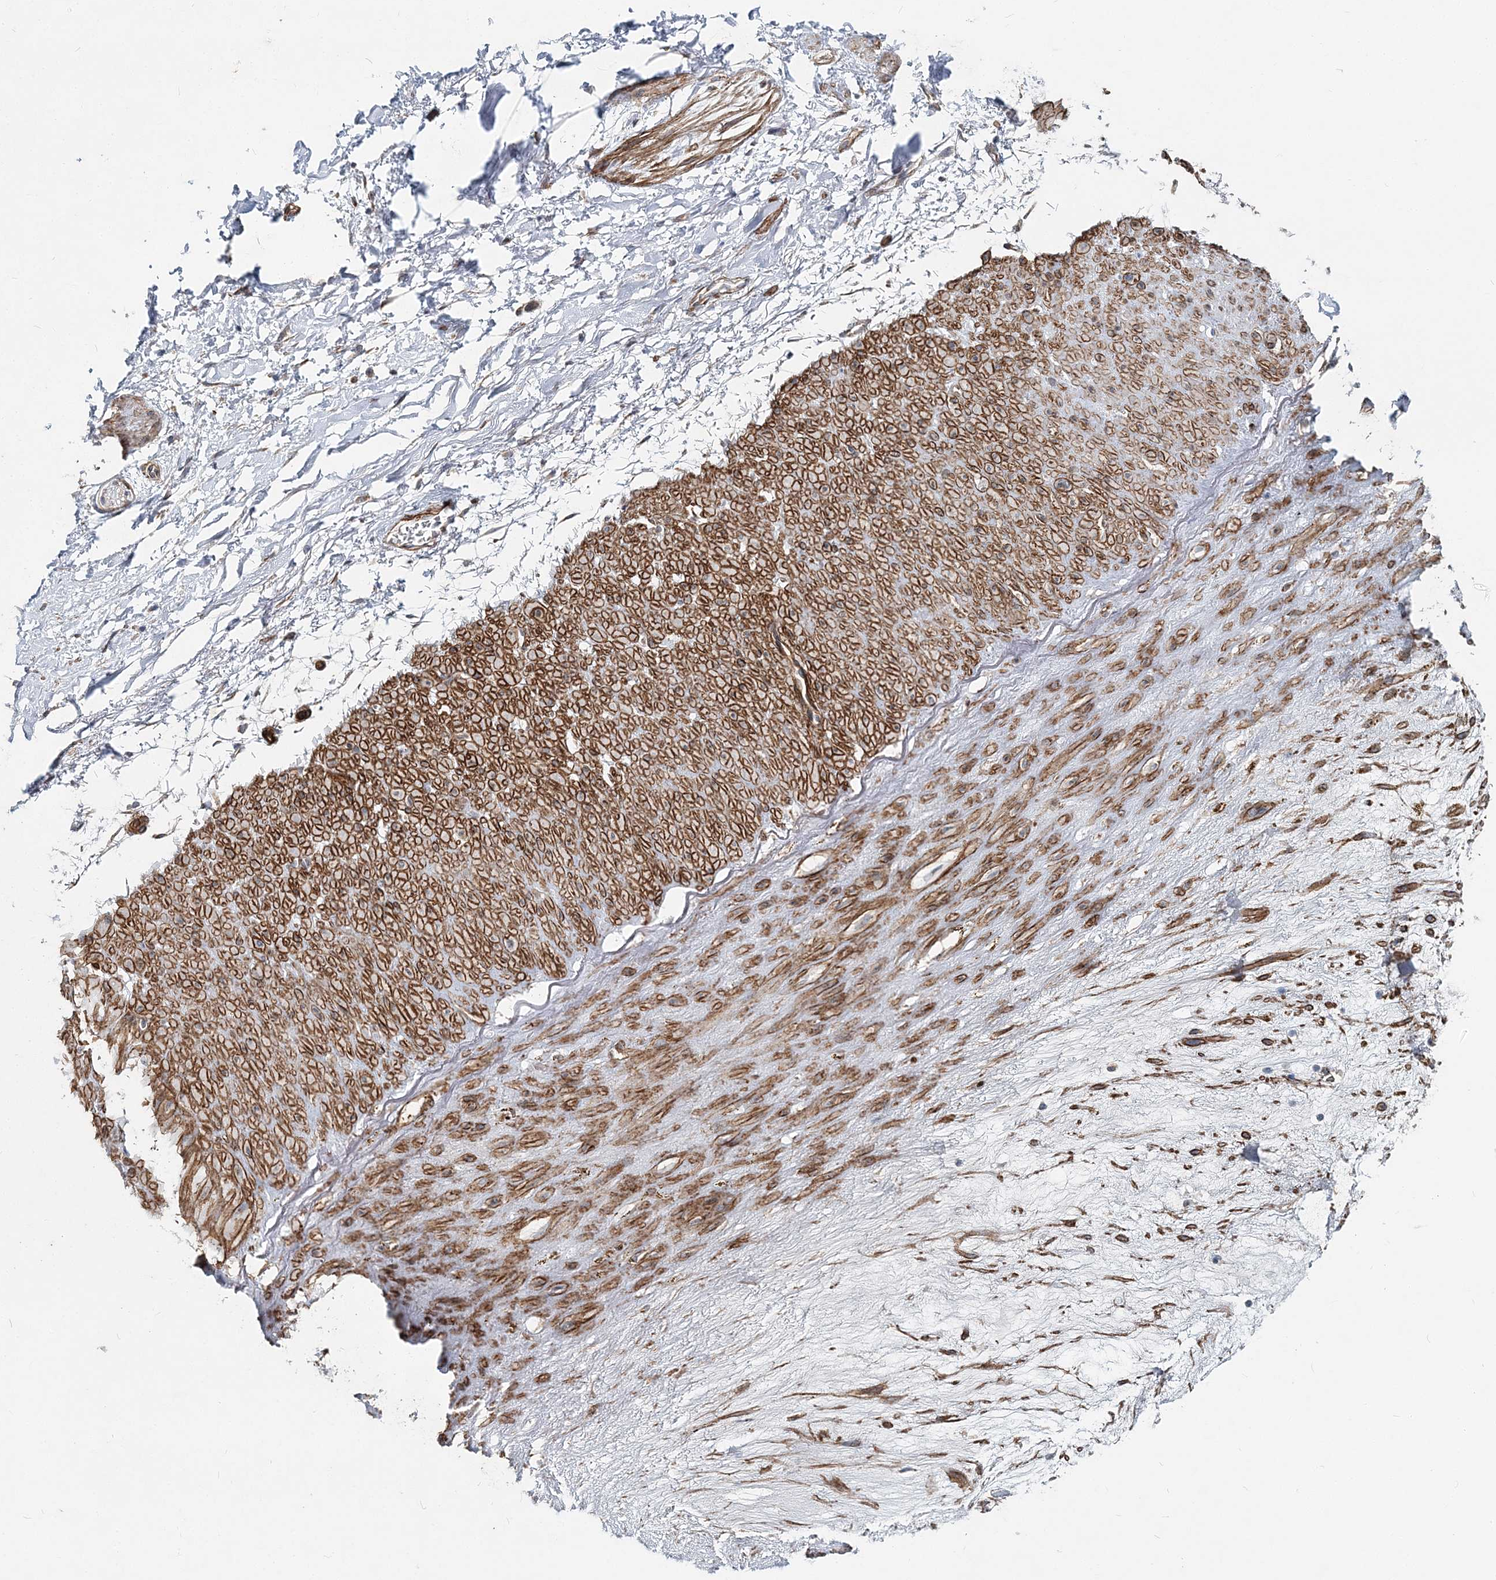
{"staining": {"intensity": "moderate", "quantity": ">75%", "location": "cytoplasmic/membranous"}, "tissue": "soft tissue", "cell_type": "Chondrocytes", "image_type": "normal", "snomed": [{"axis": "morphology", "description": "Normal tissue, NOS"}, {"axis": "topography", "description": "Soft tissue"}], "caption": "Immunohistochemistry (IHC) staining of unremarkable soft tissue, which reveals medium levels of moderate cytoplasmic/membranous staining in about >75% of chondrocytes indicating moderate cytoplasmic/membranous protein staining. The staining was performed using DAB (brown) for protein detection and nuclei were counterstained in hematoxylin (blue).", "gene": "NBAS", "patient": {"sex": "male", "age": 72}}